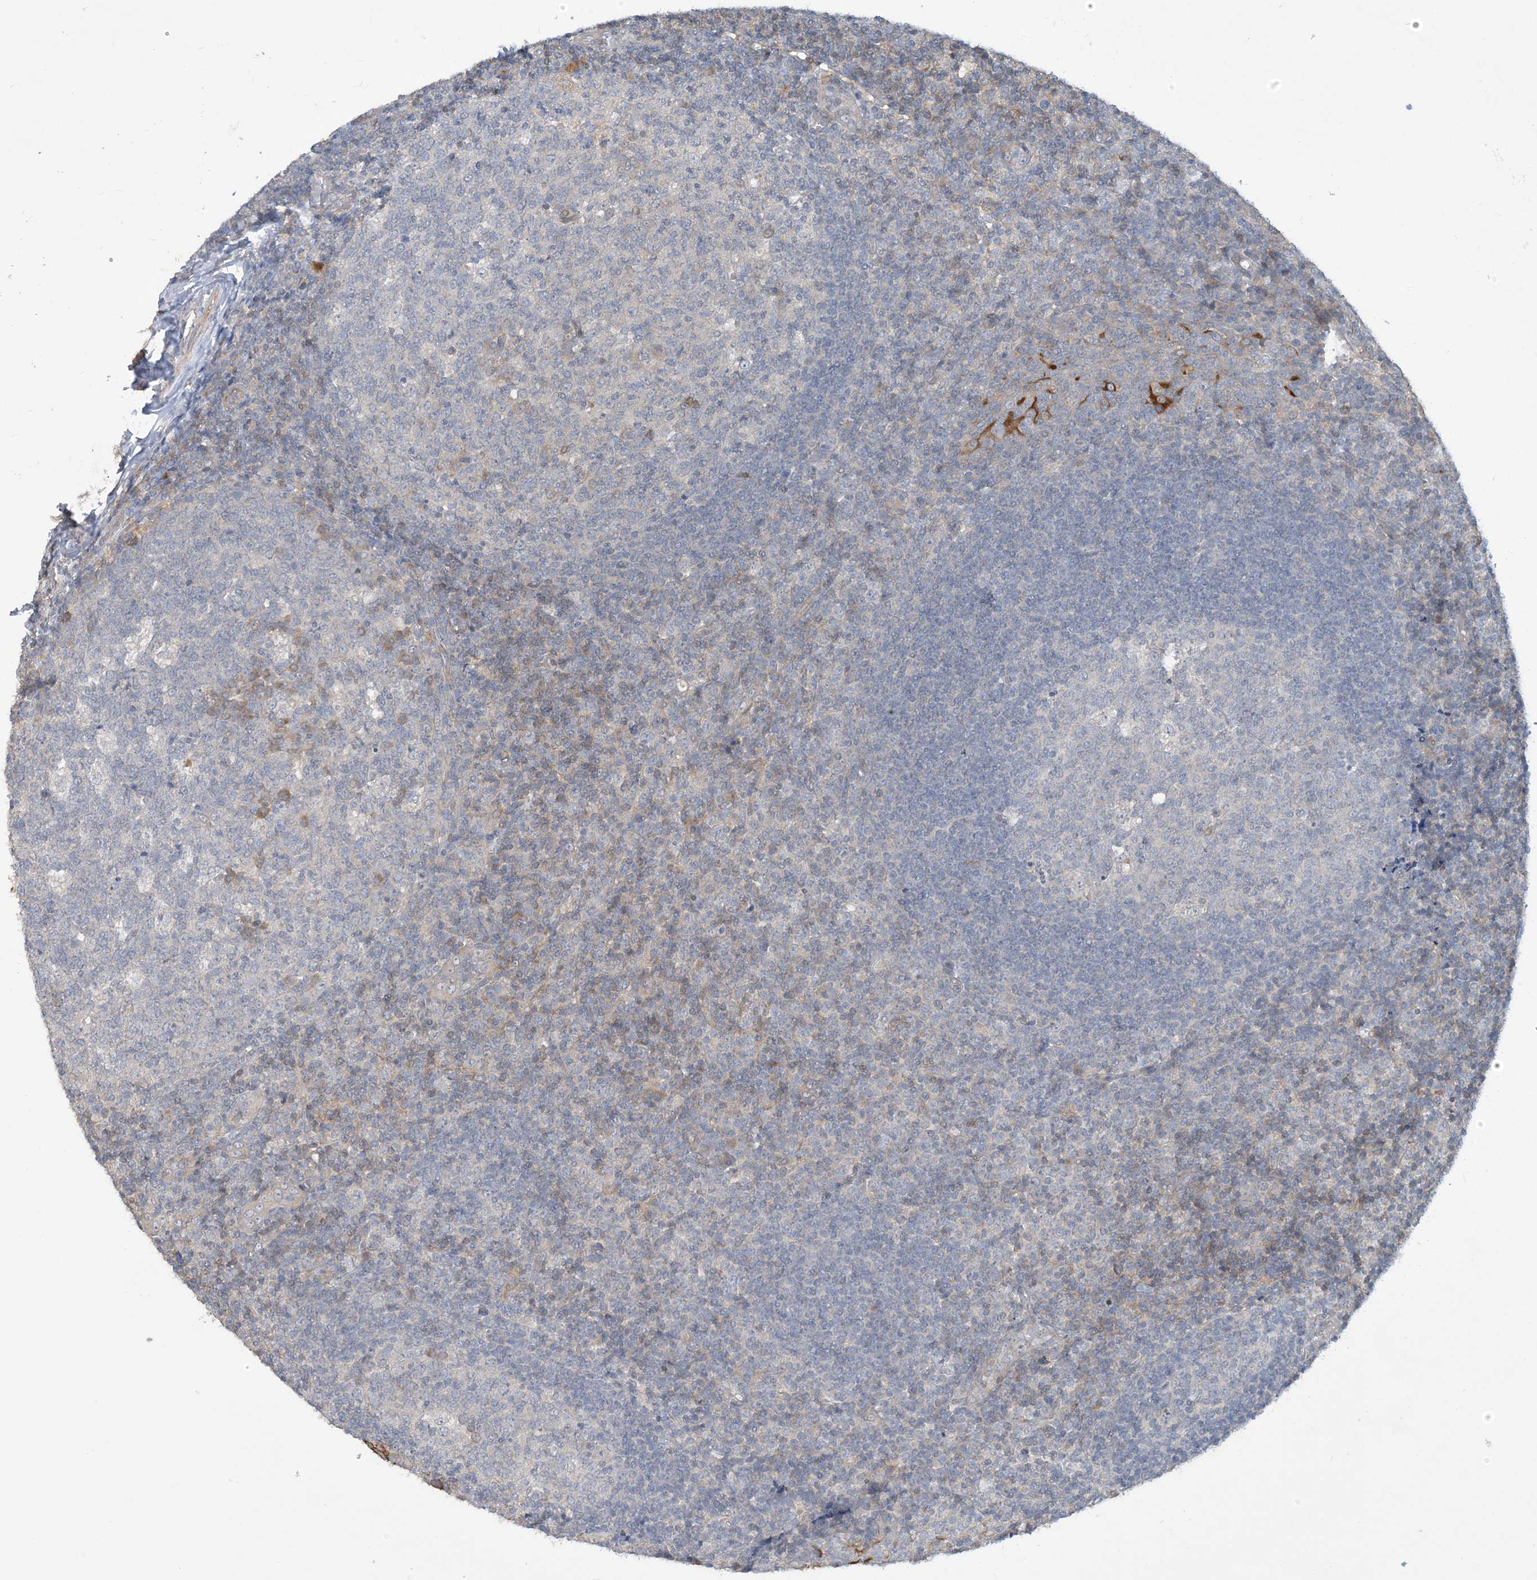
{"staining": {"intensity": "negative", "quantity": "none", "location": "none"}, "tissue": "tonsil", "cell_type": "Germinal center cells", "image_type": "normal", "snomed": [{"axis": "morphology", "description": "Normal tissue, NOS"}, {"axis": "topography", "description": "Tonsil"}], "caption": "This is an immunohistochemistry histopathology image of benign tonsil. There is no expression in germinal center cells.", "gene": "CDS1", "patient": {"sex": "female", "age": 19}}